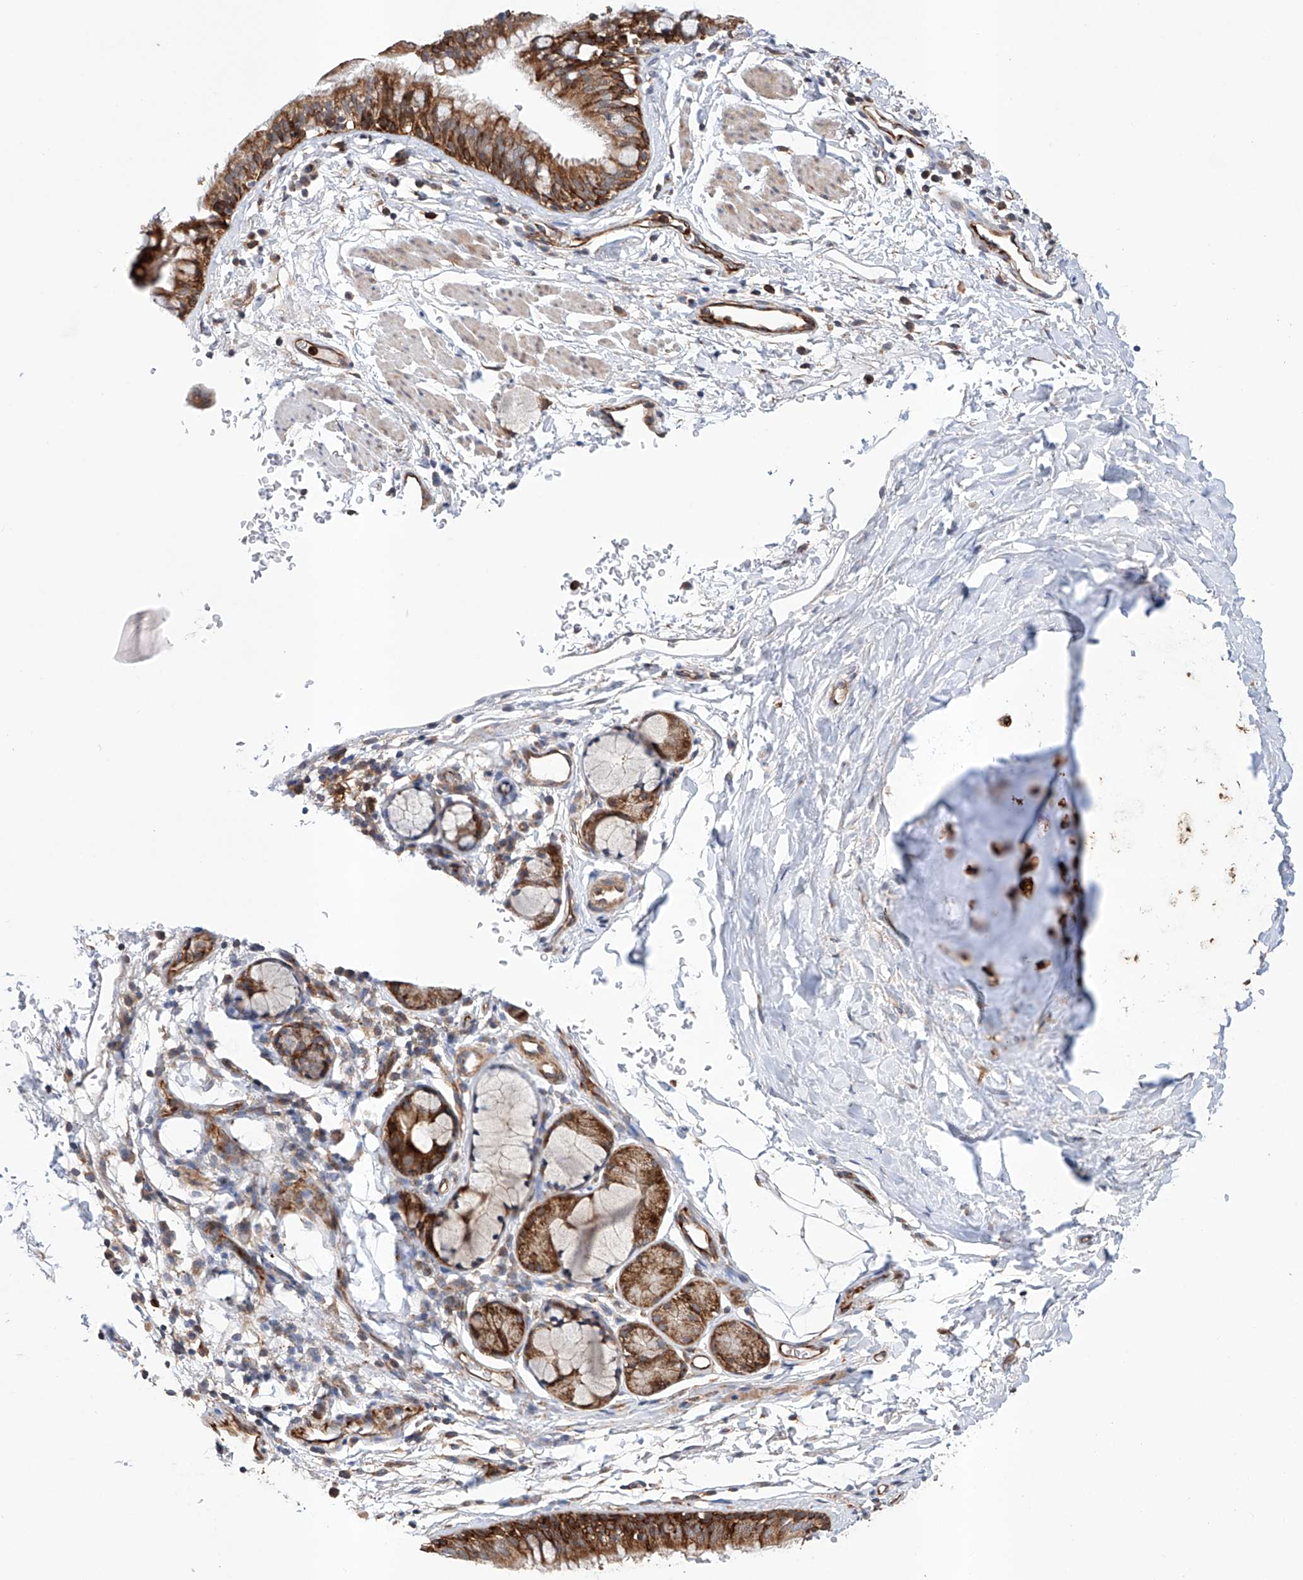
{"staining": {"intensity": "strong", "quantity": ">75%", "location": "cytoplasmic/membranous"}, "tissue": "bronchus", "cell_type": "Respiratory epithelial cells", "image_type": "normal", "snomed": [{"axis": "morphology", "description": "Normal tissue, NOS"}, {"axis": "topography", "description": "Cartilage tissue"}, {"axis": "topography", "description": "Bronchus"}], "caption": "Protein expression analysis of benign bronchus reveals strong cytoplasmic/membranous staining in about >75% of respiratory epithelial cells.", "gene": "TIMM23", "patient": {"sex": "female", "age": 36}}